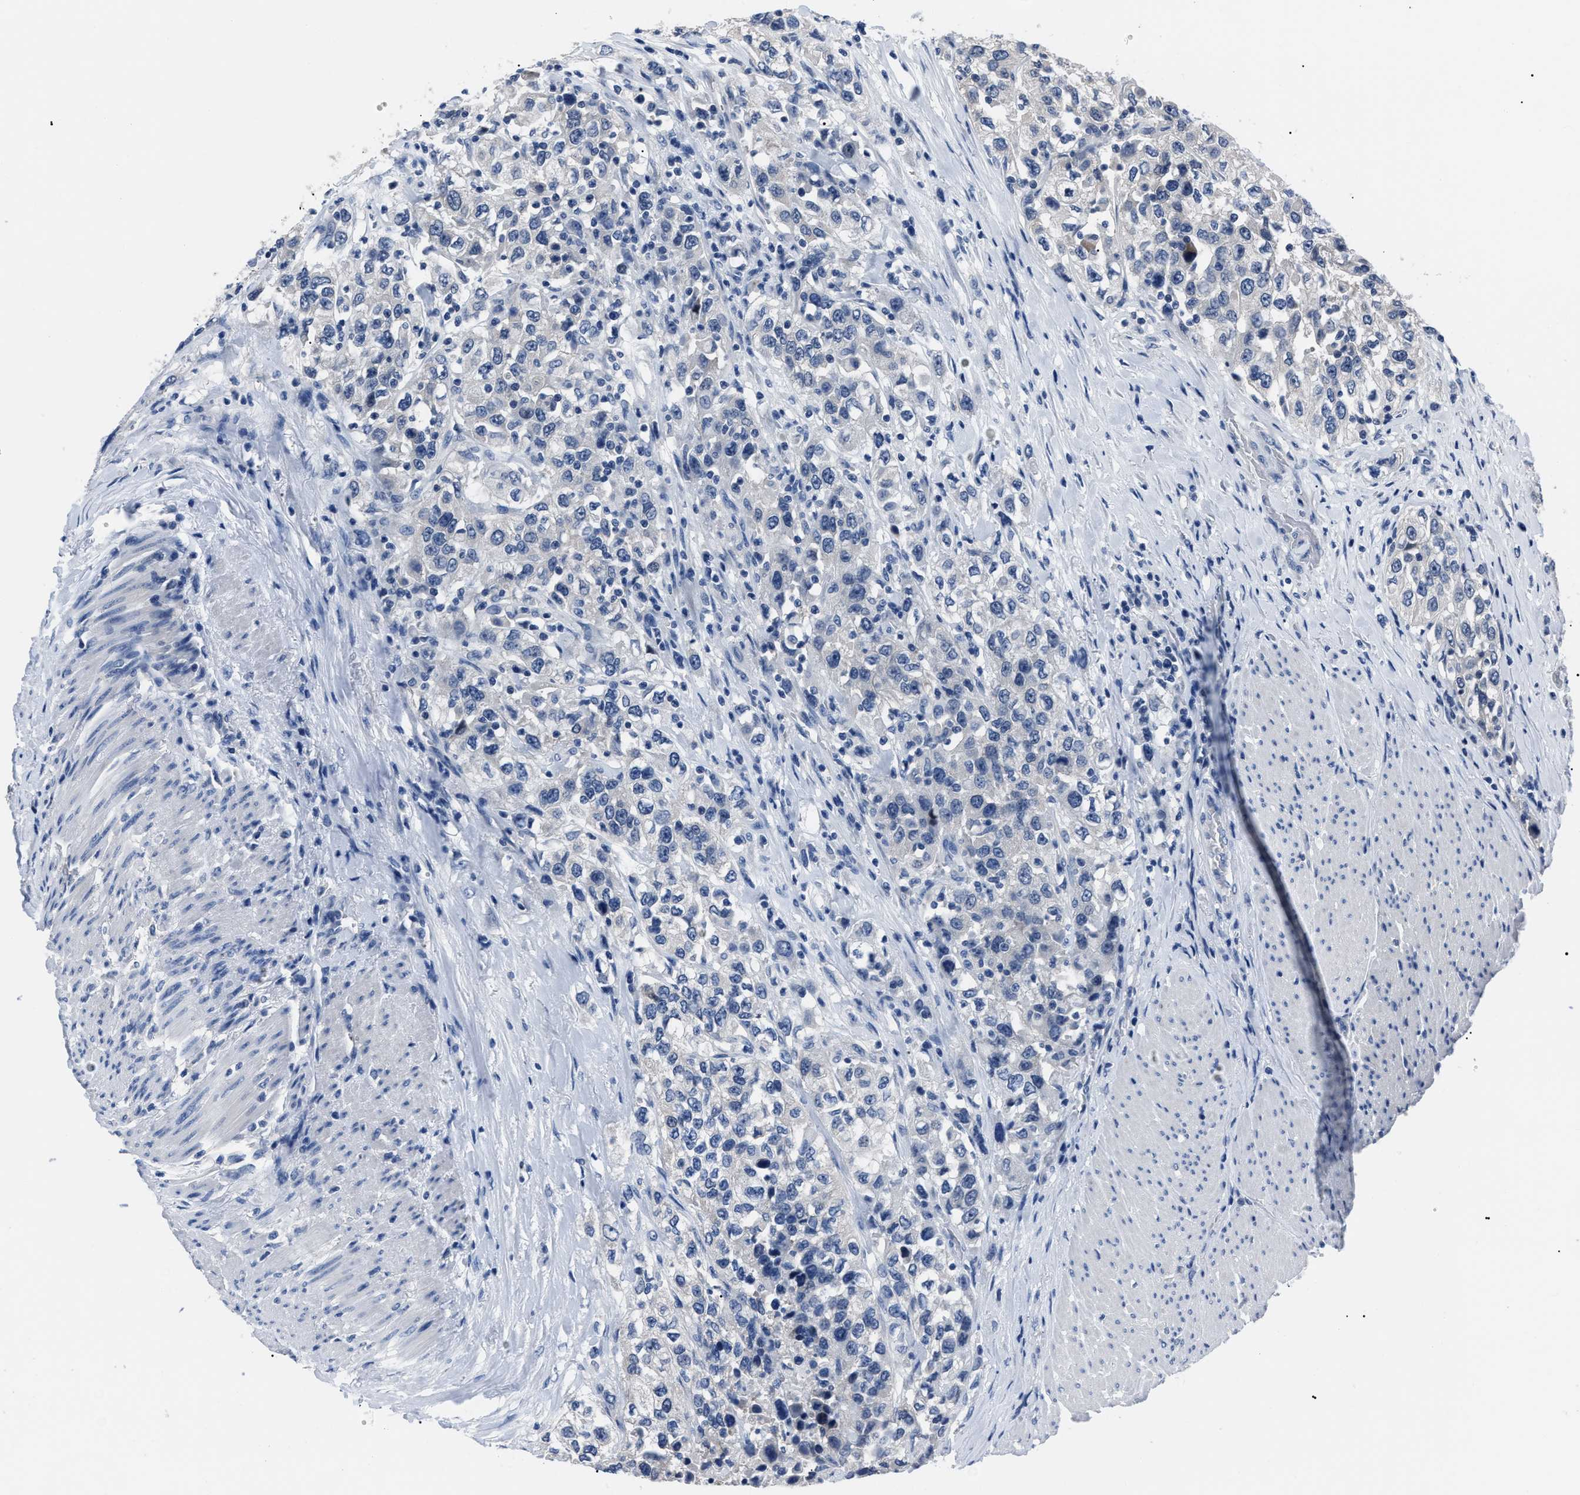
{"staining": {"intensity": "negative", "quantity": "none", "location": "none"}, "tissue": "urothelial cancer", "cell_type": "Tumor cells", "image_type": "cancer", "snomed": [{"axis": "morphology", "description": "Urothelial carcinoma, High grade"}, {"axis": "topography", "description": "Urinary bladder"}], "caption": "Immunohistochemistry histopathology image of neoplastic tissue: human high-grade urothelial carcinoma stained with DAB (3,3'-diaminobenzidine) exhibits no significant protein expression in tumor cells.", "gene": "LRWD1", "patient": {"sex": "female", "age": 80}}